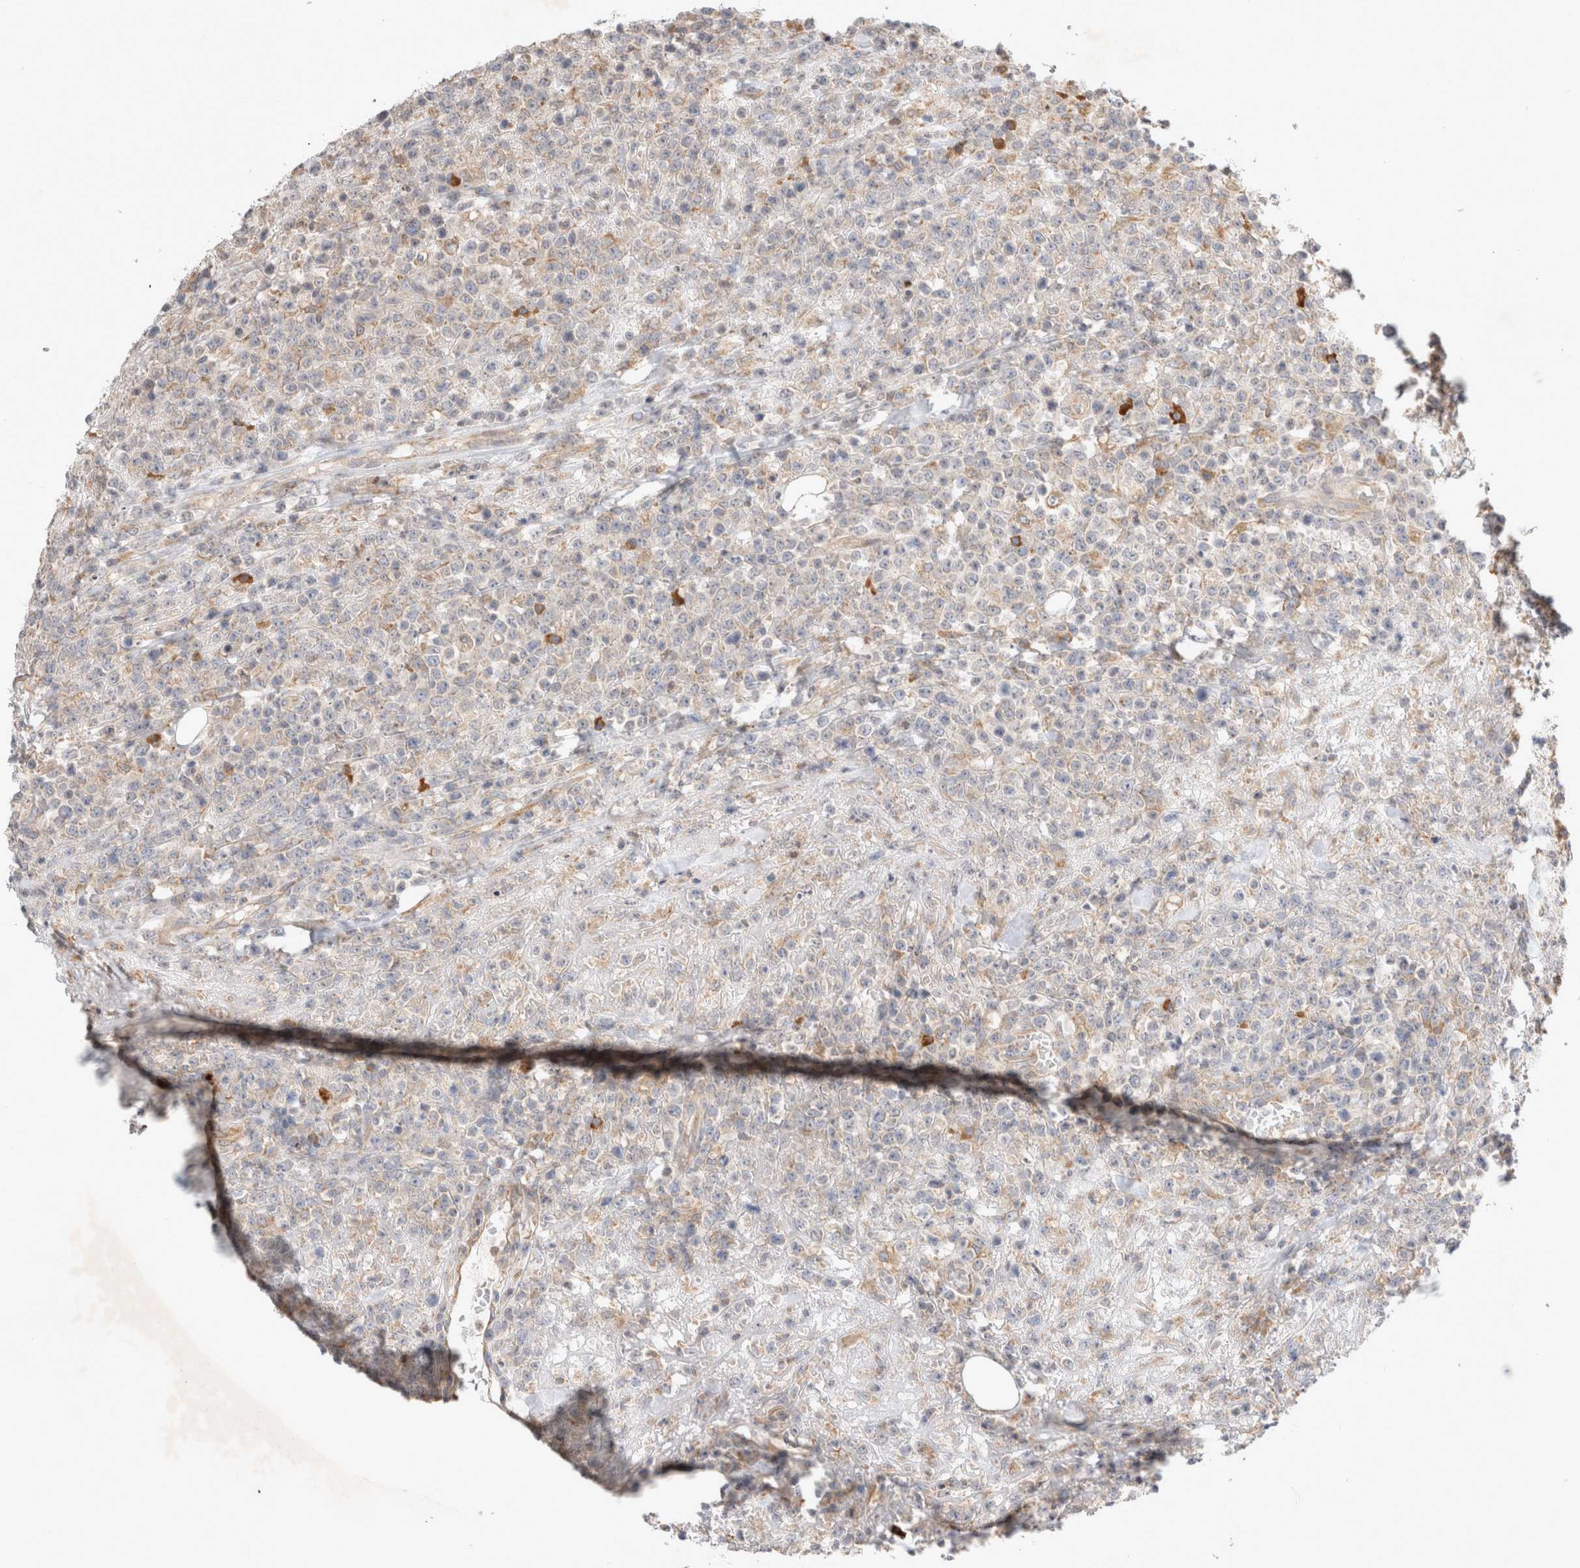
{"staining": {"intensity": "negative", "quantity": "none", "location": "none"}, "tissue": "lymphoma", "cell_type": "Tumor cells", "image_type": "cancer", "snomed": [{"axis": "morphology", "description": "Malignant lymphoma, non-Hodgkin's type, High grade"}, {"axis": "topography", "description": "Colon"}], "caption": "DAB immunohistochemical staining of lymphoma exhibits no significant expression in tumor cells.", "gene": "NEDD4L", "patient": {"sex": "female", "age": 53}}